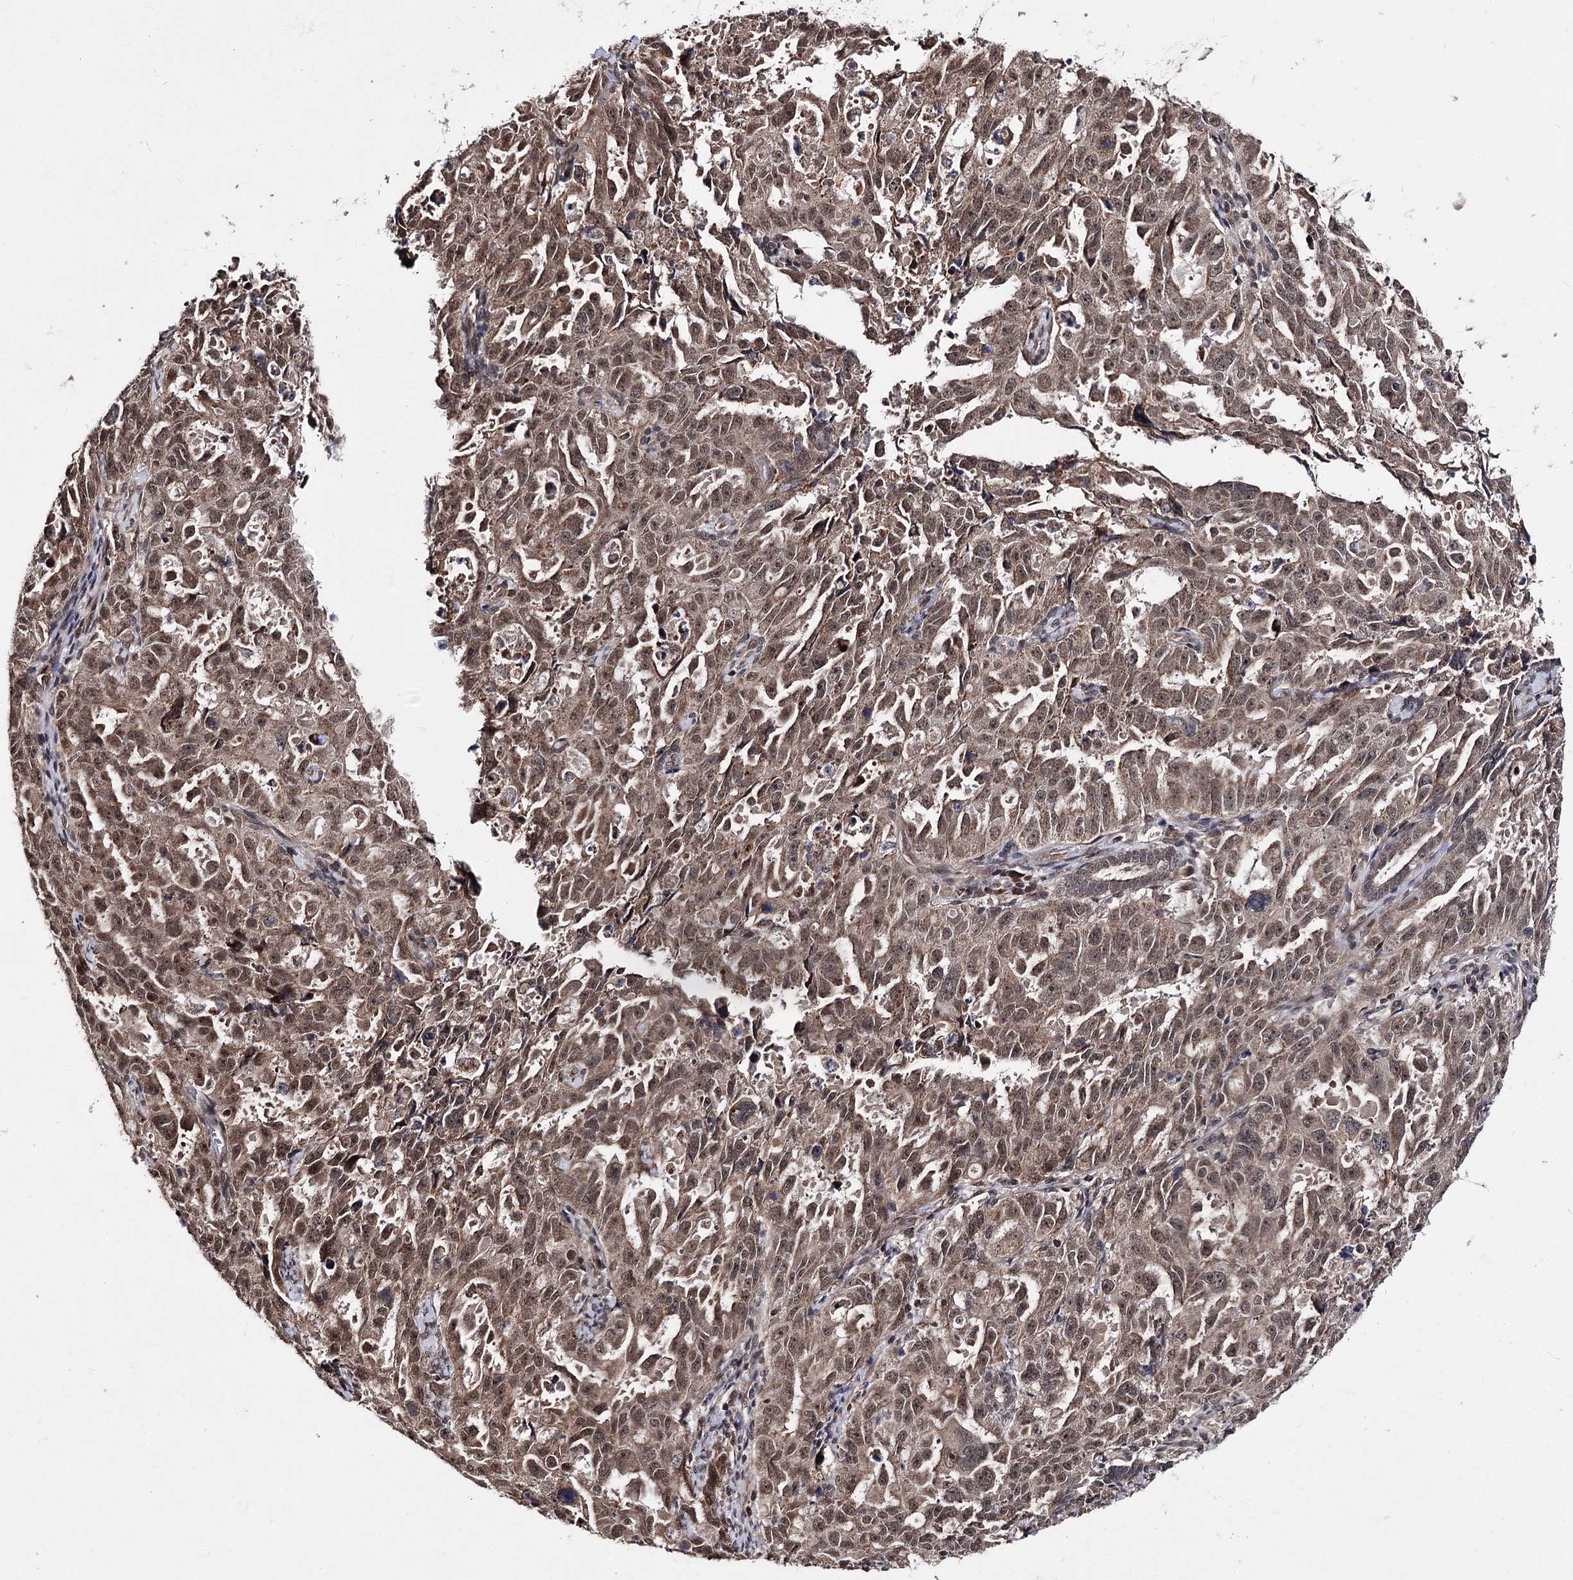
{"staining": {"intensity": "strong", "quantity": ">75%", "location": "cytoplasmic/membranous,nuclear"}, "tissue": "endometrial cancer", "cell_type": "Tumor cells", "image_type": "cancer", "snomed": [{"axis": "morphology", "description": "Adenocarcinoma, NOS"}, {"axis": "topography", "description": "Endometrium"}], "caption": "An immunohistochemistry (IHC) histopathology image of neoplastic tissue is shown. Protein staining in brown shows strong cytoplasmic/membranous and nuclear positivity in endometrial cancer within tumor cells.", "gene": "FAM53B", "patient": {"sex": "female", "age": 65}}